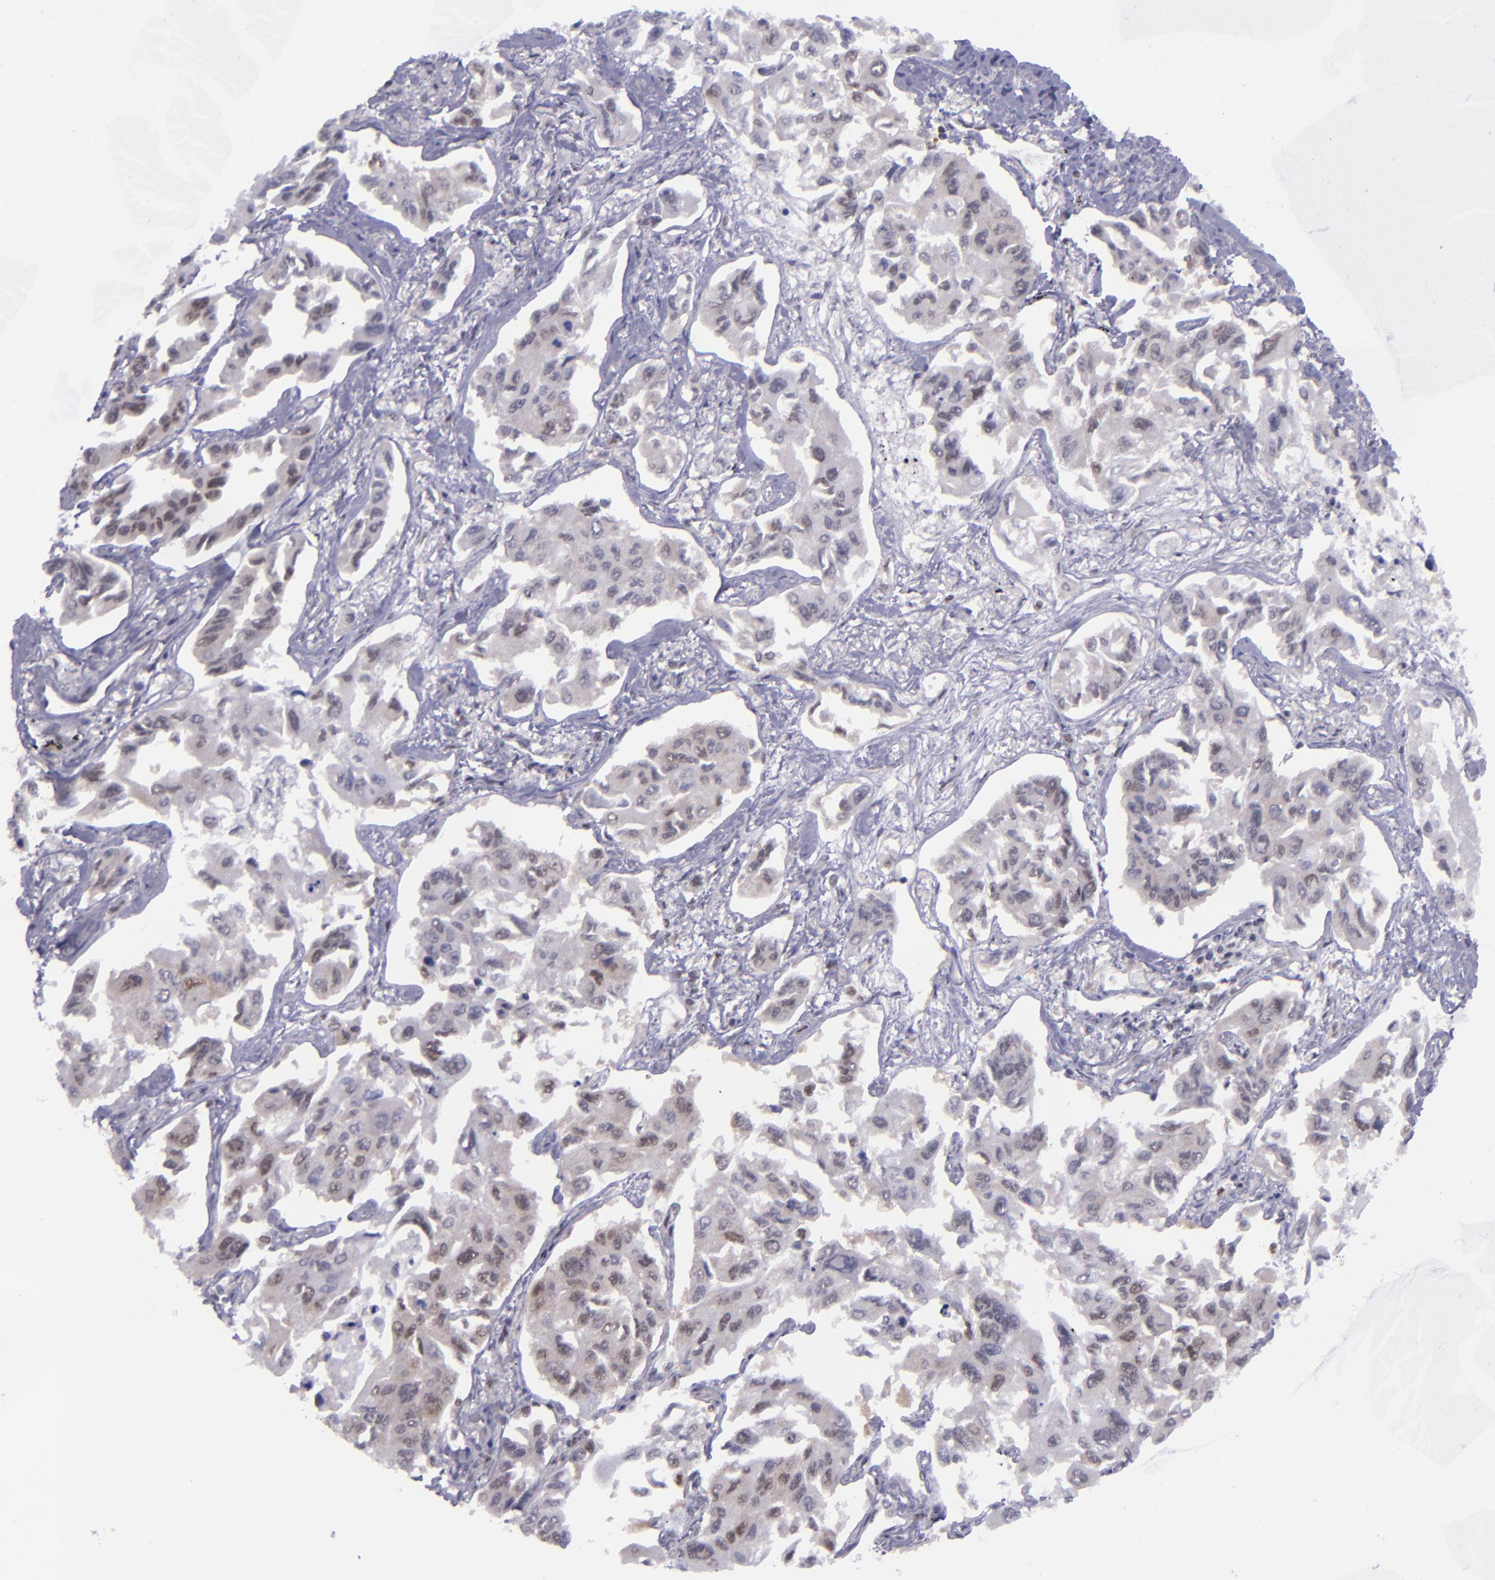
{"staining": {"intensity": "weak", "quantity": ">75%", "location": "cytoplasmic/membranous,nuclear"}, "tissue": "lung cancer", "cell_type": "Tumor cells", "image_type": "cancer", "snomed": [{"axis": "morphology", "description": "Adenocarcinoma, NOS"}, {"axis": "topography", "description": "Lung"}], "caption": "Approximately >75% of tumor cells in lung adenocarcinoma demonstrate weak cytoplasmic/membranous and nuclear protein expression as visualized by brown immunohistochemical staining.", "gene": "BAG1", "patient": {"sex": "male", "age": 64}}